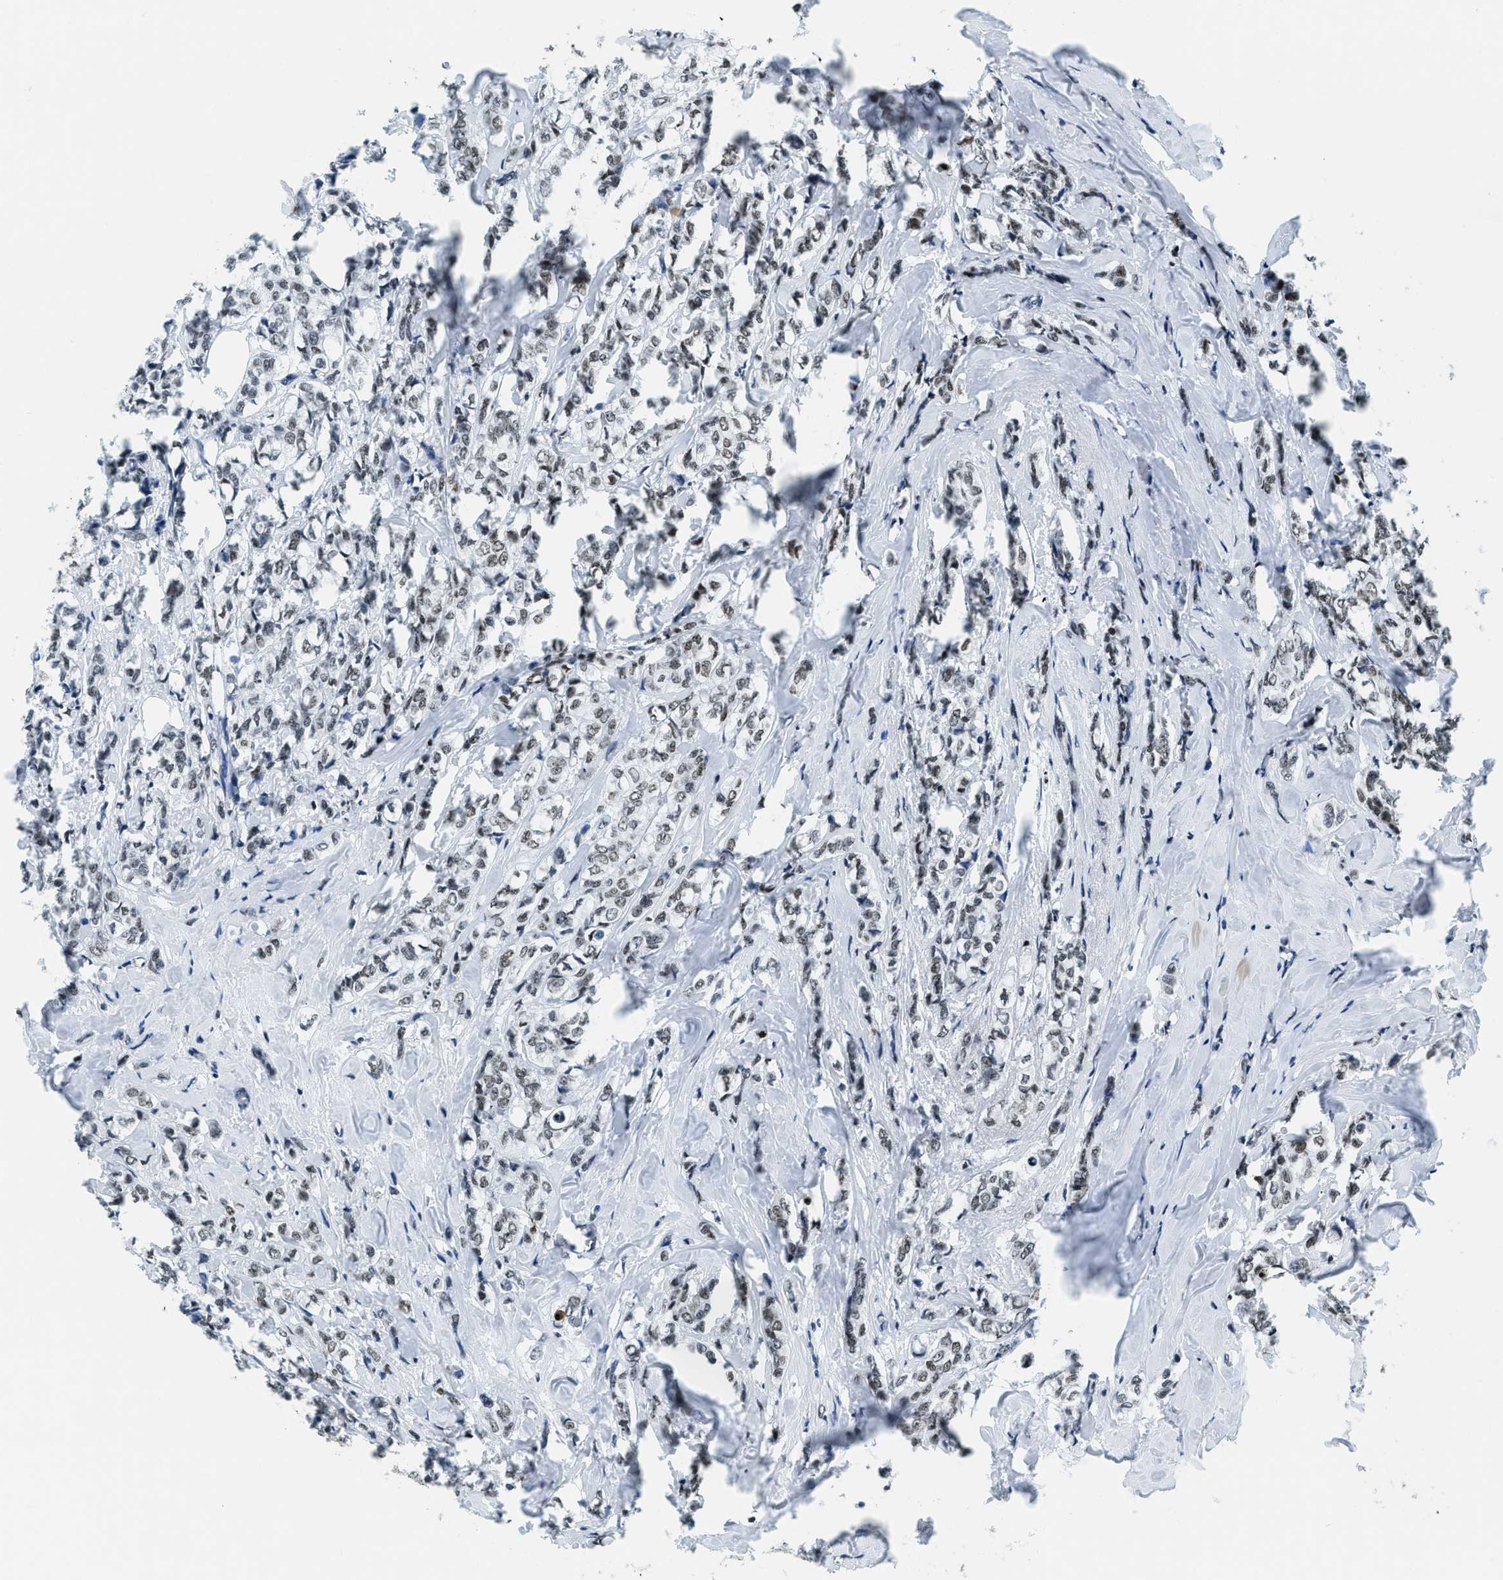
{"staining": {"intensity": "weak", "quantity": "<25%", "location": "nuclear"}, "tissue": "breast cancer", "cell_type": "Tumor cells", "image_type": "cancer", "snomed": [{"axis": "morphology", "description": "Lobular carcinoma"}, {"axis": "topography", "description": "Breast"}], "caption": "Tumor cells show no significant expression in breast cancer (lobular carcinoma). (DAB (3,3'-diaminobenzidine) immunohistochemistry, high magnification).", "gene": "TOP1", "patient": {"sex": "female", "age": 60}}